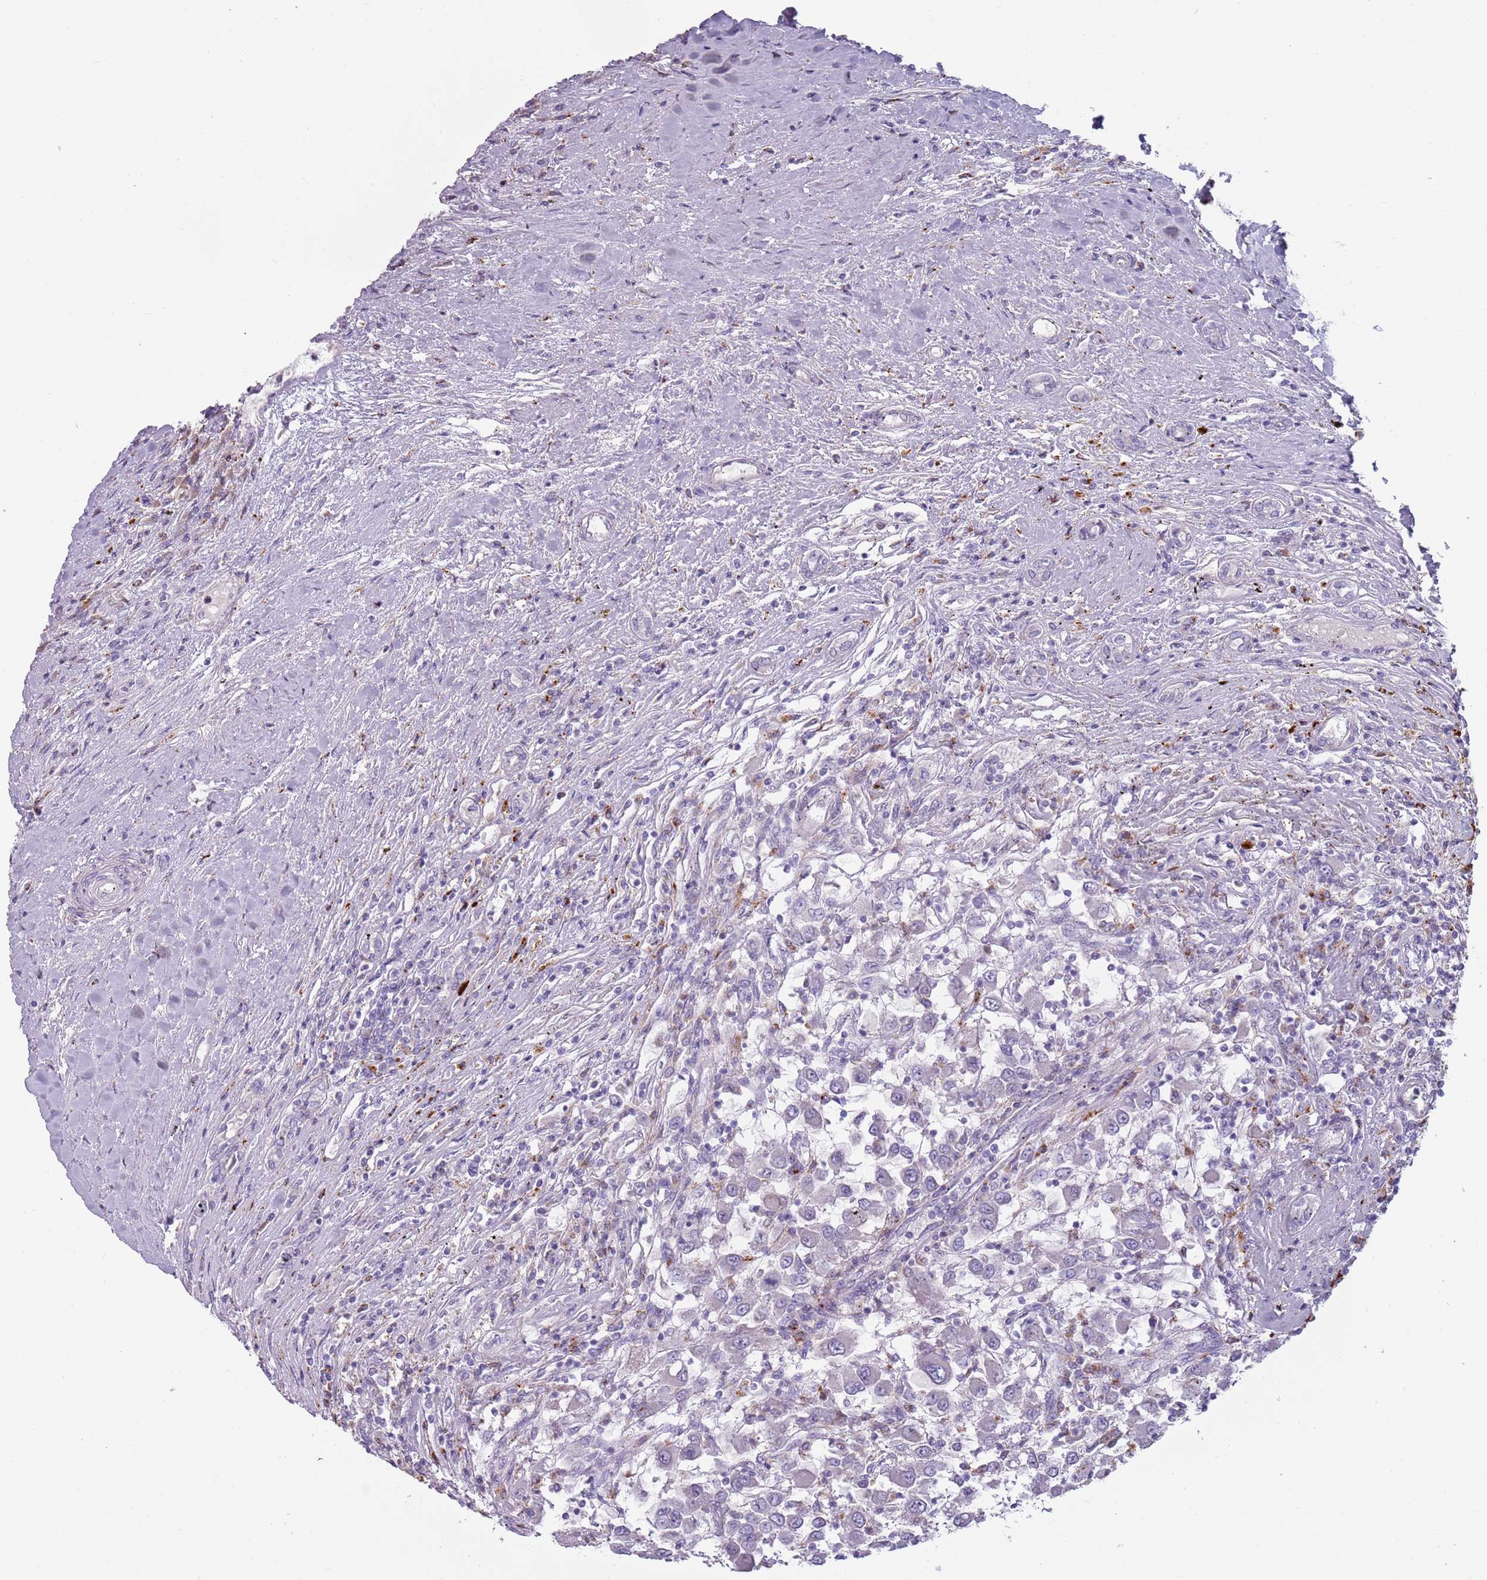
{"staining": {"intensity": "negative", "quantity": "none", "location": "none"}, "tissue": "renal cancer", "cell_type": "Tumor cells", "image_type": "cancer", "snomed": [{"axis": "morphology", "description": "Adenocarcinoma, NOS"}, {"axis": "topography", "description": "Kidney"}], "caption": "The immunohistochemistry (IHC) micrograph has no significant positivity in tumor cells of renal cancer tissue.", "gene": "NWD2", "patient": {"sex": "female", "age": 67}}